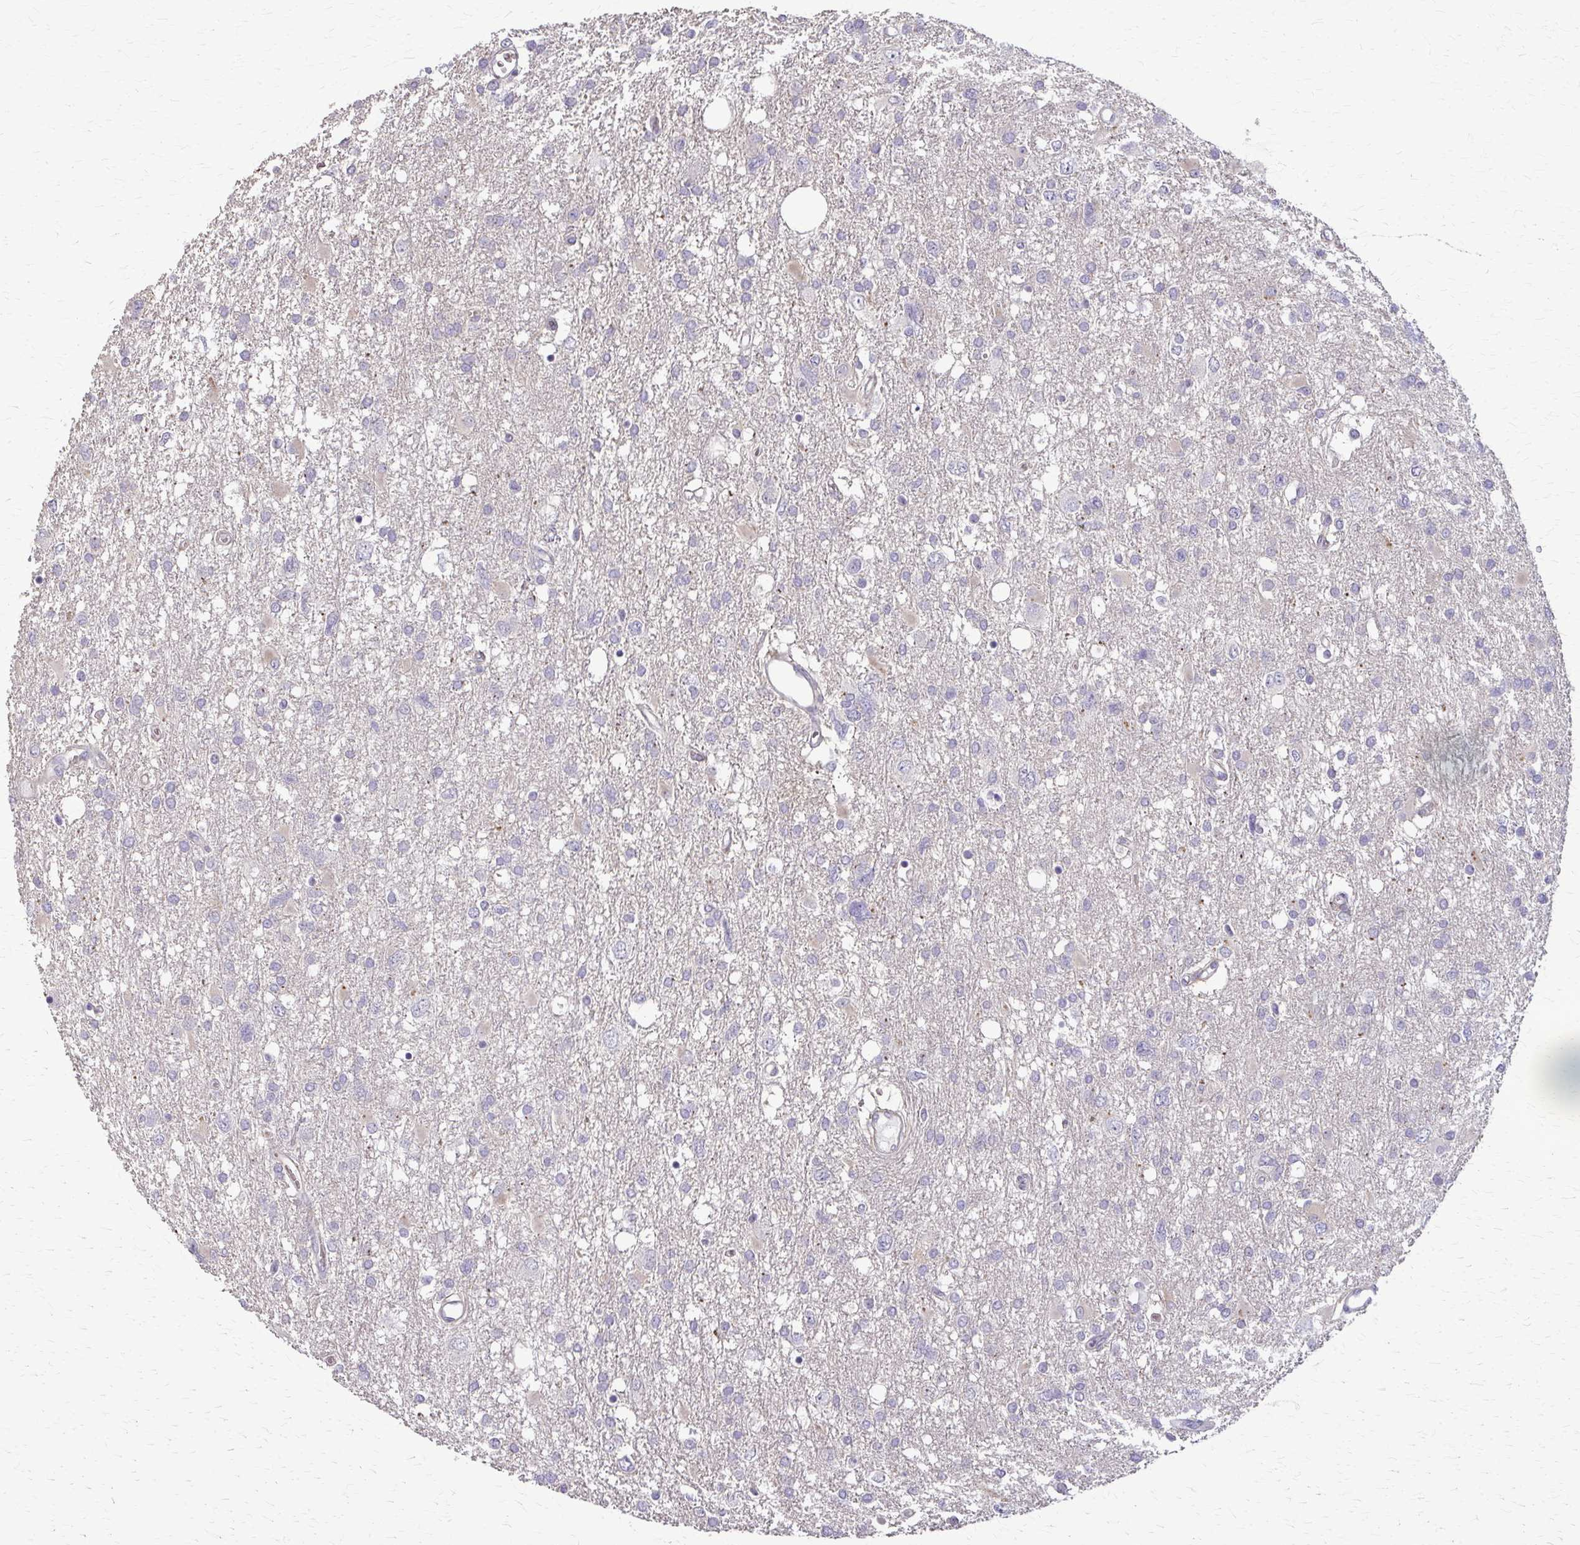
{"staining": {"intensity": "negative", "quantity": "none", "location": "none"}, "tissue": "glioma", "cell_type": "Tumor cells", "image_type": "cancer", "snomed": [{"axis": "morphology", "description": "Glioma, malignant, High grade"}, {"axis": "topography", "description": "Brain"}], "caption": "Immunohistochemical staining of glioma demonstrates no significant staining in tumor cells. Brightfield microscopy of immunohistochemistry (IHC) stained with DAB (brown) and hematoxylin (blue), captured at high magnification.", "gene": "ZNF34", "patient": {"sex": "male", "age": 61}}